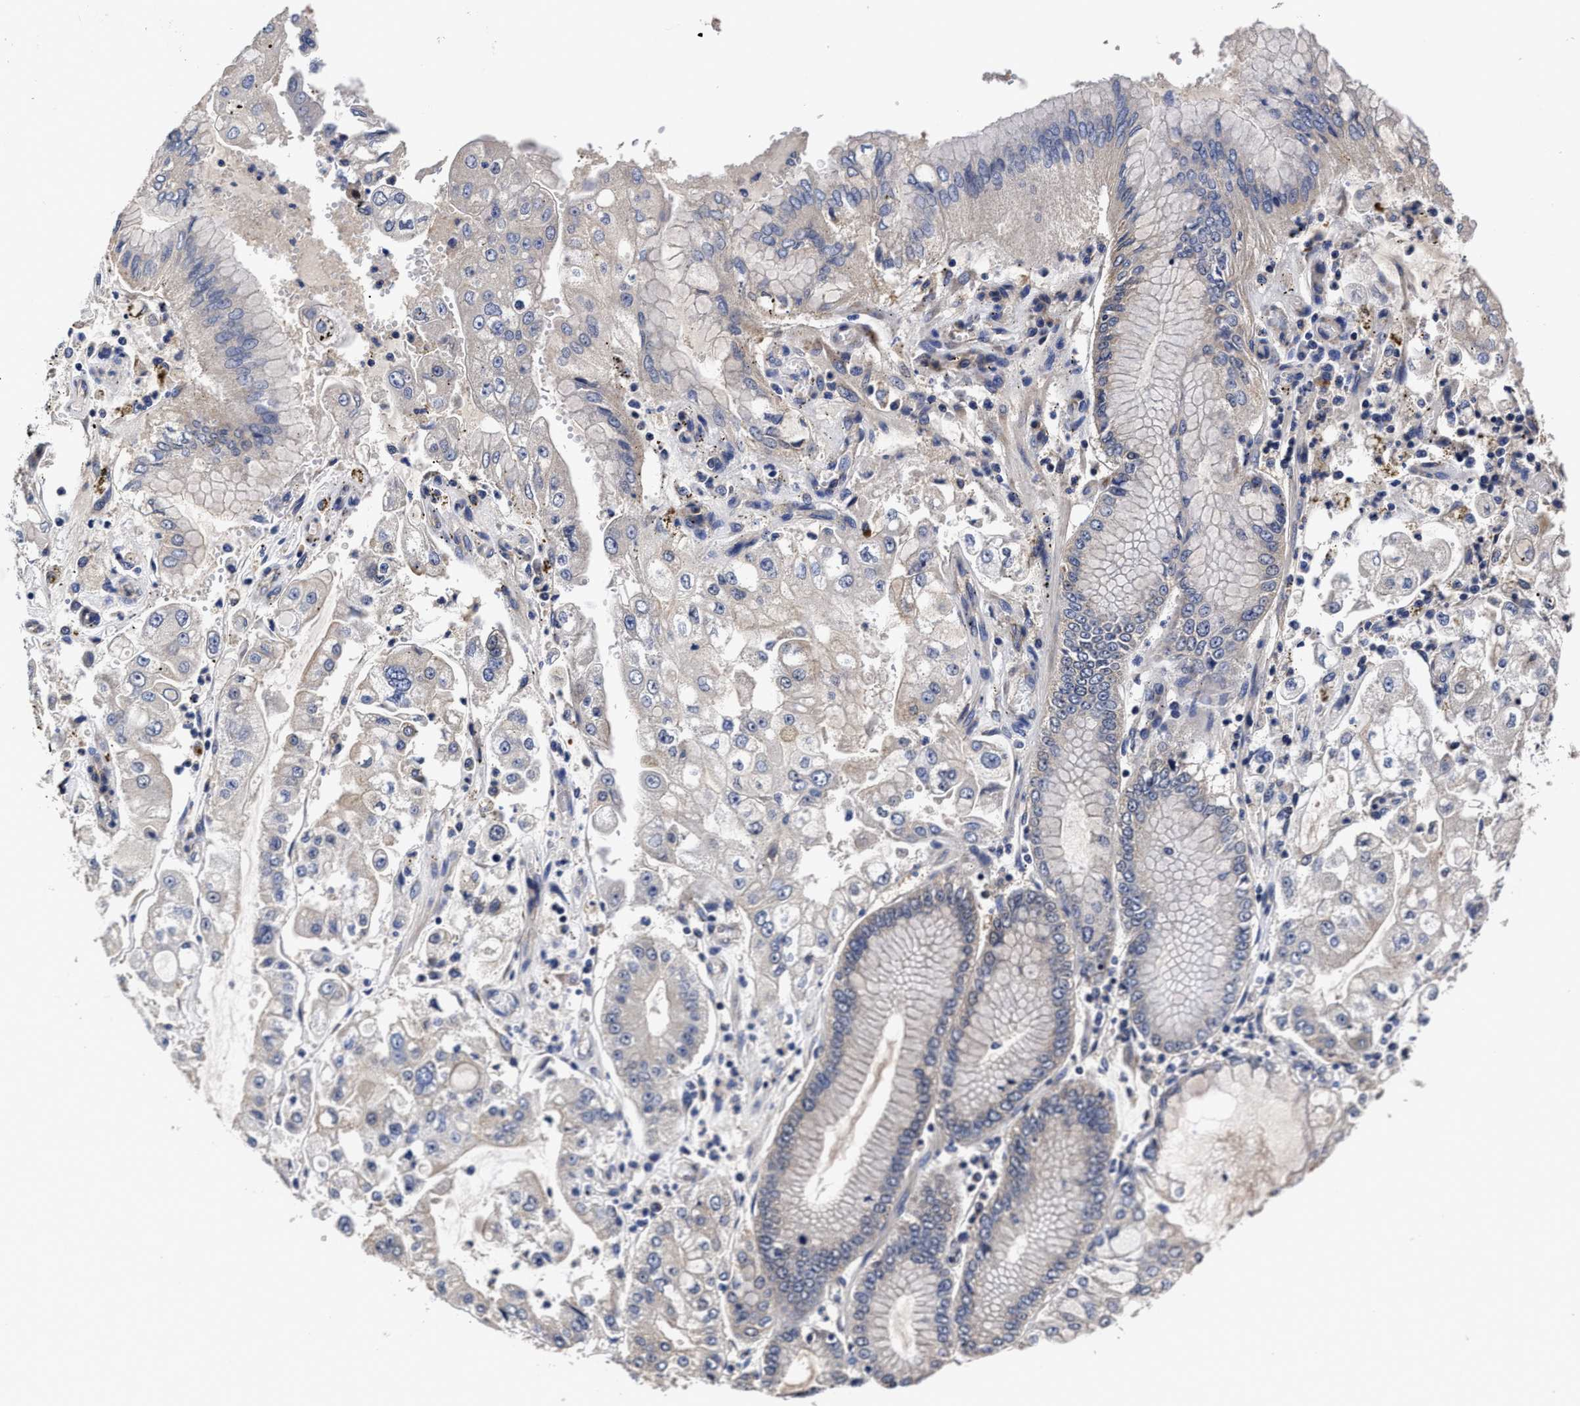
{"staining": {"intensity": "negative", "quantity": "none", "location": "none"}, "tissue": "stomach cancer", "cell_type": "Tumor cells", "image_type": "cancer", "snomed": [{"axis": "morphology", "description": "Adenocarcinoma, NOS"}, {"axis": "topography", "description": "Stomach"}], "caption": "The photomicrograph shows no significant staining in tumor cells of stomach cancer (adenocarcinoma).", "gene": "SOCS5", "patient": {"sex": "male", "age": 76}}